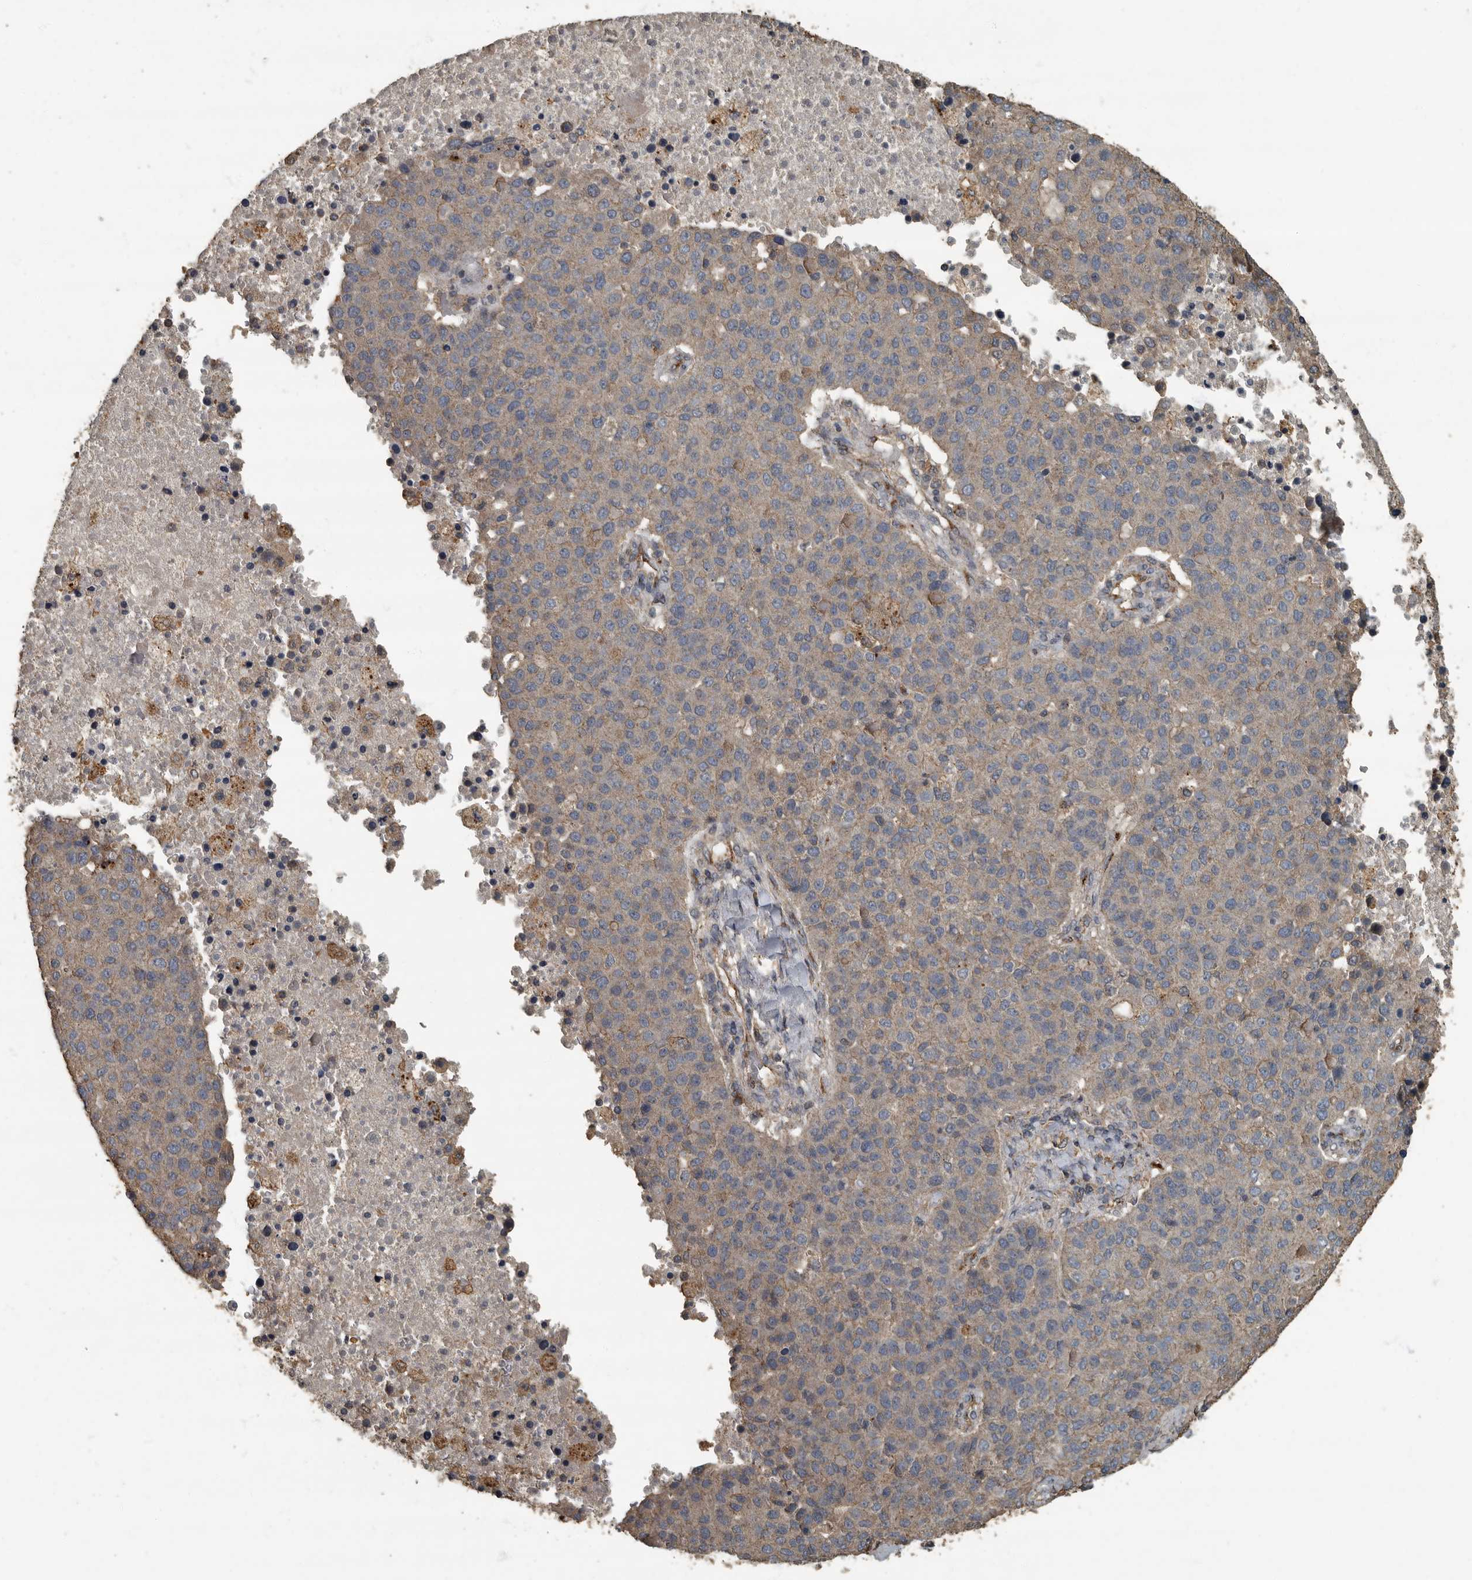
{"staining": {"intensity": "weak", "quantity": "<25%", "location": "cytoplasmic/membranous"}, "tissue": "pancreatic cancer", "cell_type": "Tumor cells", "image_type": "cancer", "snomed": [{"axis": "morphology", "description": "Adenocarcinoma, NOS"}, {"axis": "topography", "description": "Pancreas"}], "caption": "Tumor cells show no significant staining in pancreatic cancer. (Brightfield microscopy of DAB (3,3'-diaminobenzidine) immunohistochemistry (IHC) at high magnification).", "gene": "IL15RA", "patient": {"sex": "female", "age": 61}}